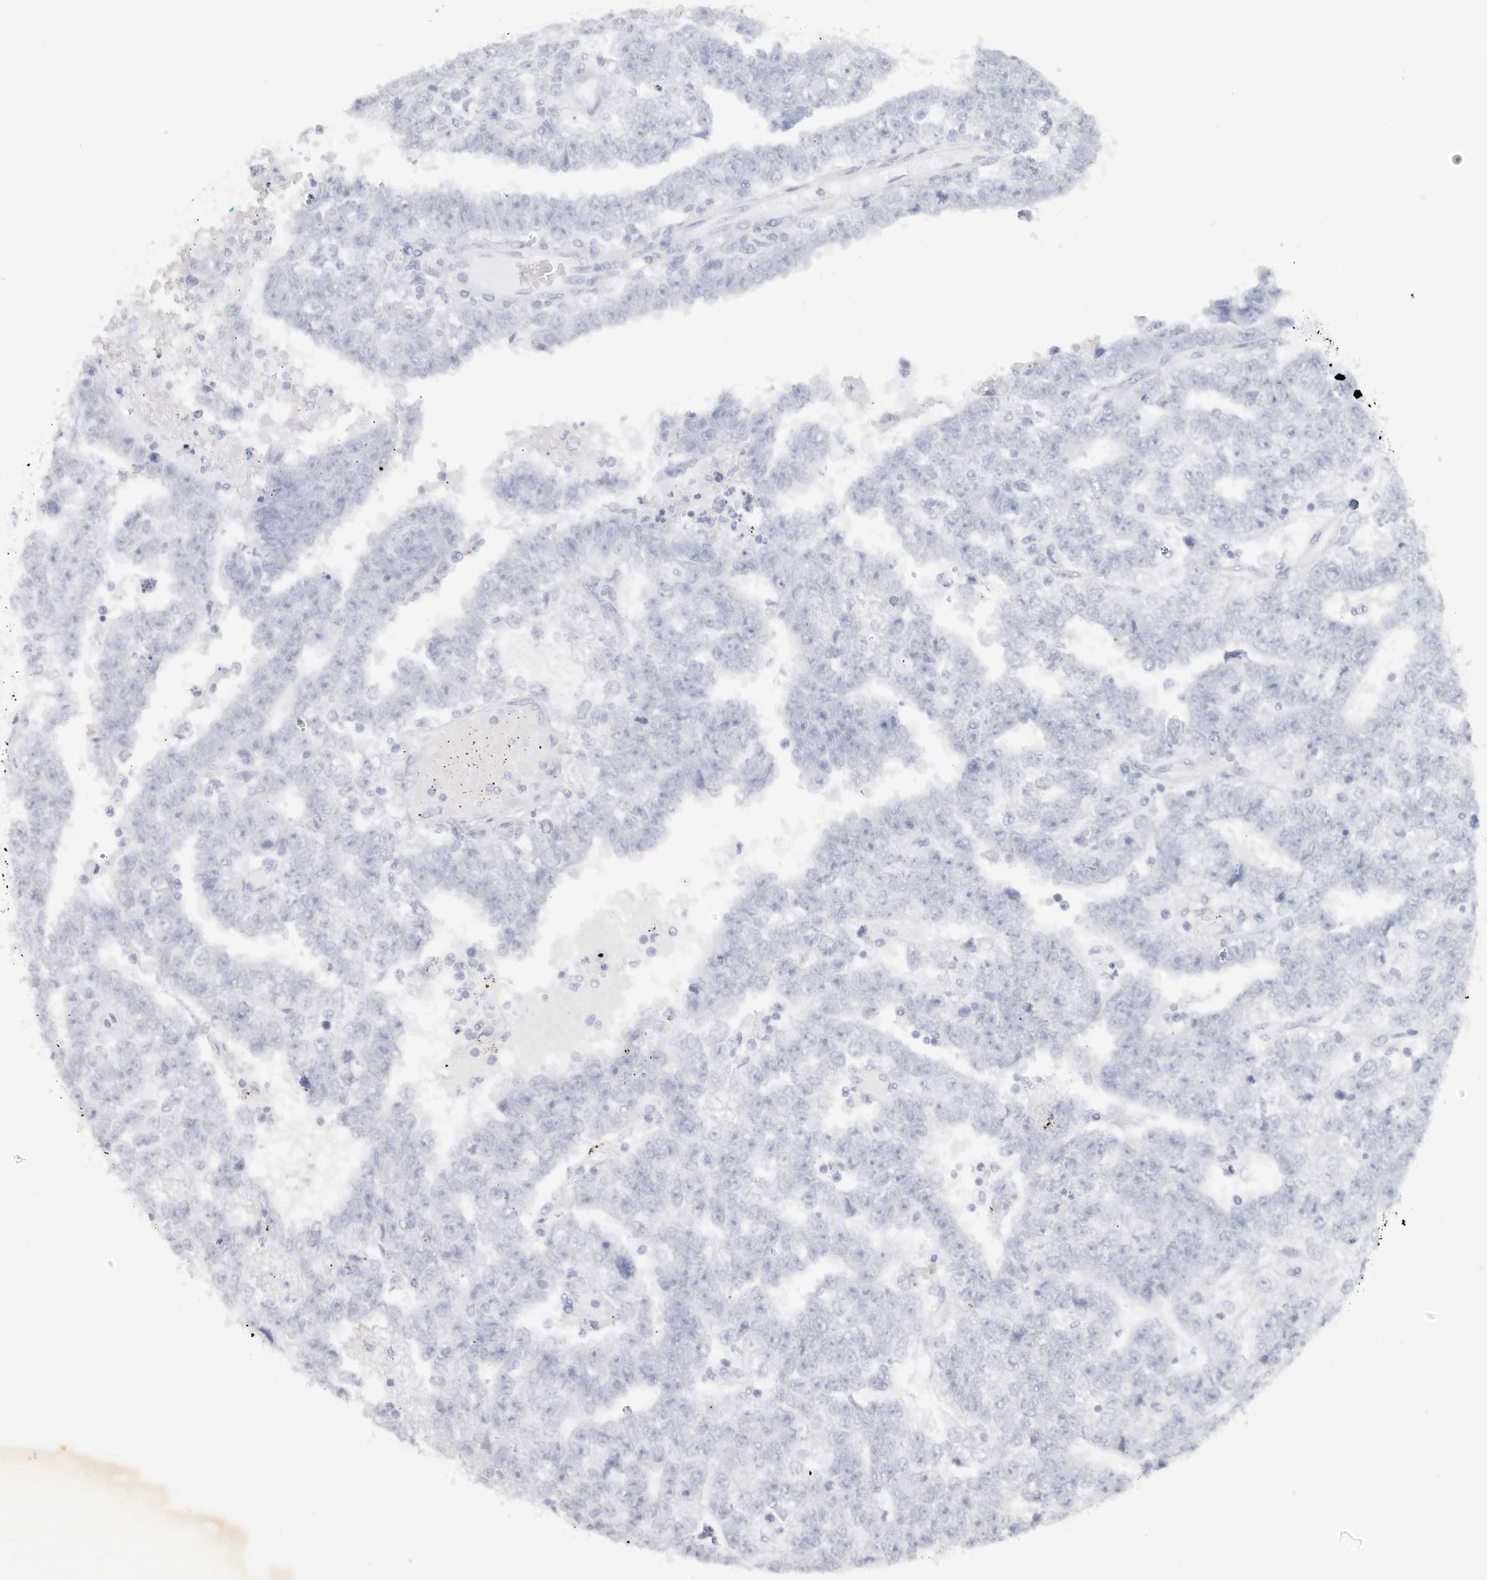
{"staining": {"intensity": "weak", "quantity": "<25%", "location": "cytoplasmic/membranous"}, "tissue": "testis cancer", "cell_type": "Tumor cells", "image_type": "cancer", "snomed": [{"axis": "morphology", "description": "Carcinoma, Embryonal, NOS"}, {"axis": "topography", "description": "Testis"}], "caption": "Tumor cells show no significant staining in embryonal carcinoma (testis).", "gene": "FAM180B", "patient": {"sex": "male", "age": 25}}